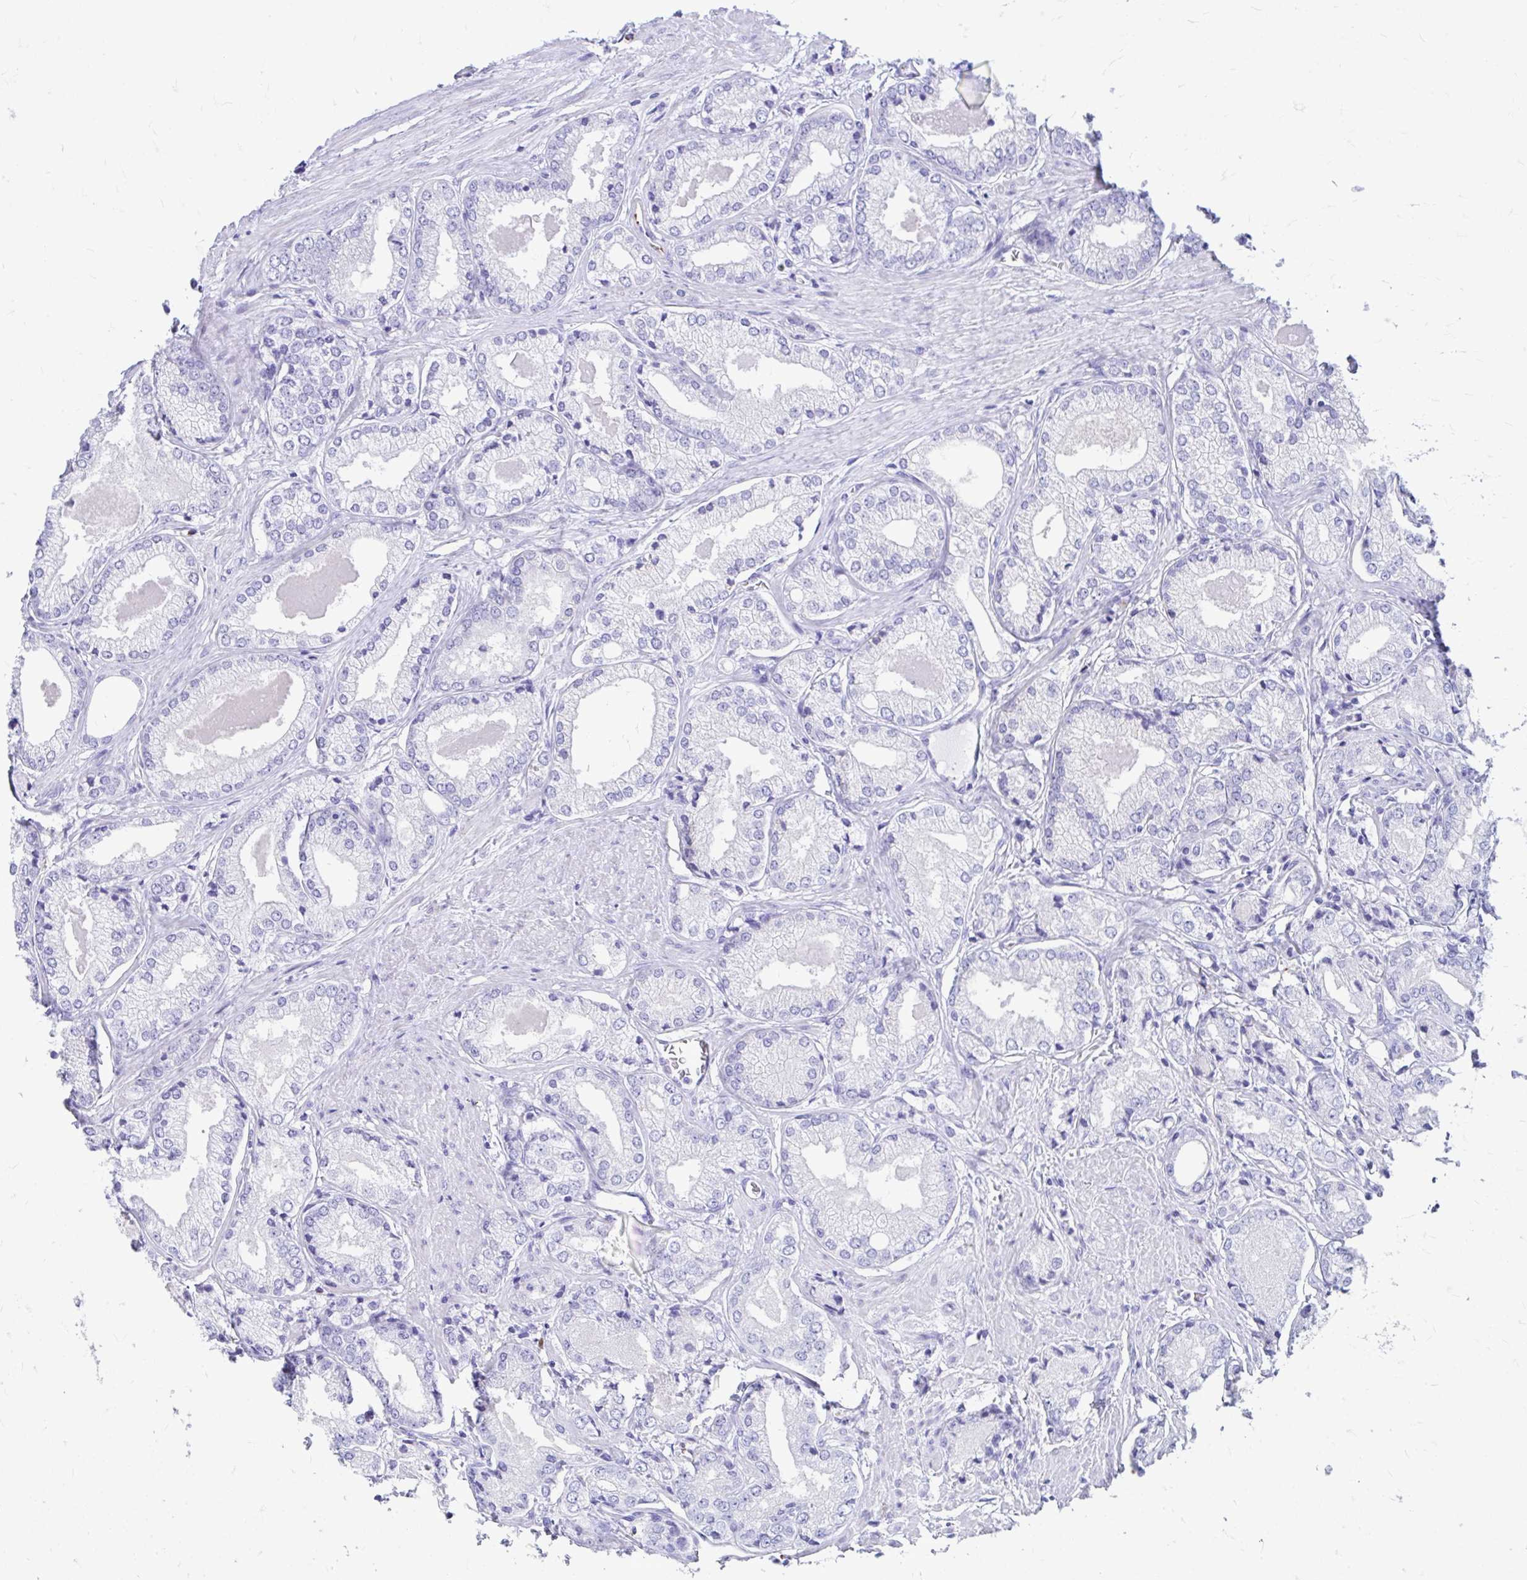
{"staining": {"intensity": "negative", "quantity": "none", "location": "none"}, "tissue": "prostate cancer", "cell_type": "Tumor cells", "image_type": "cancer", "snomed": [{"axis": "morphology", "description": "Adenocarcinoma, NOS"}, {"axis": "morphology", "description": "Adenocarcinoma, Low grade"}, {"axis": "topography", "description": "Prostate"}], "caption": "Immunohistochemistry (IHC) photomicrograph of neoplastic tissue: human prostate low-grade adenocarcinoma stained with DAB (3,3'-diaminobenzidine) exhibits no significant protein staining in tumor cells.", "gene": "ZNF699", "patient": {"sex": "male", "age": 68}}